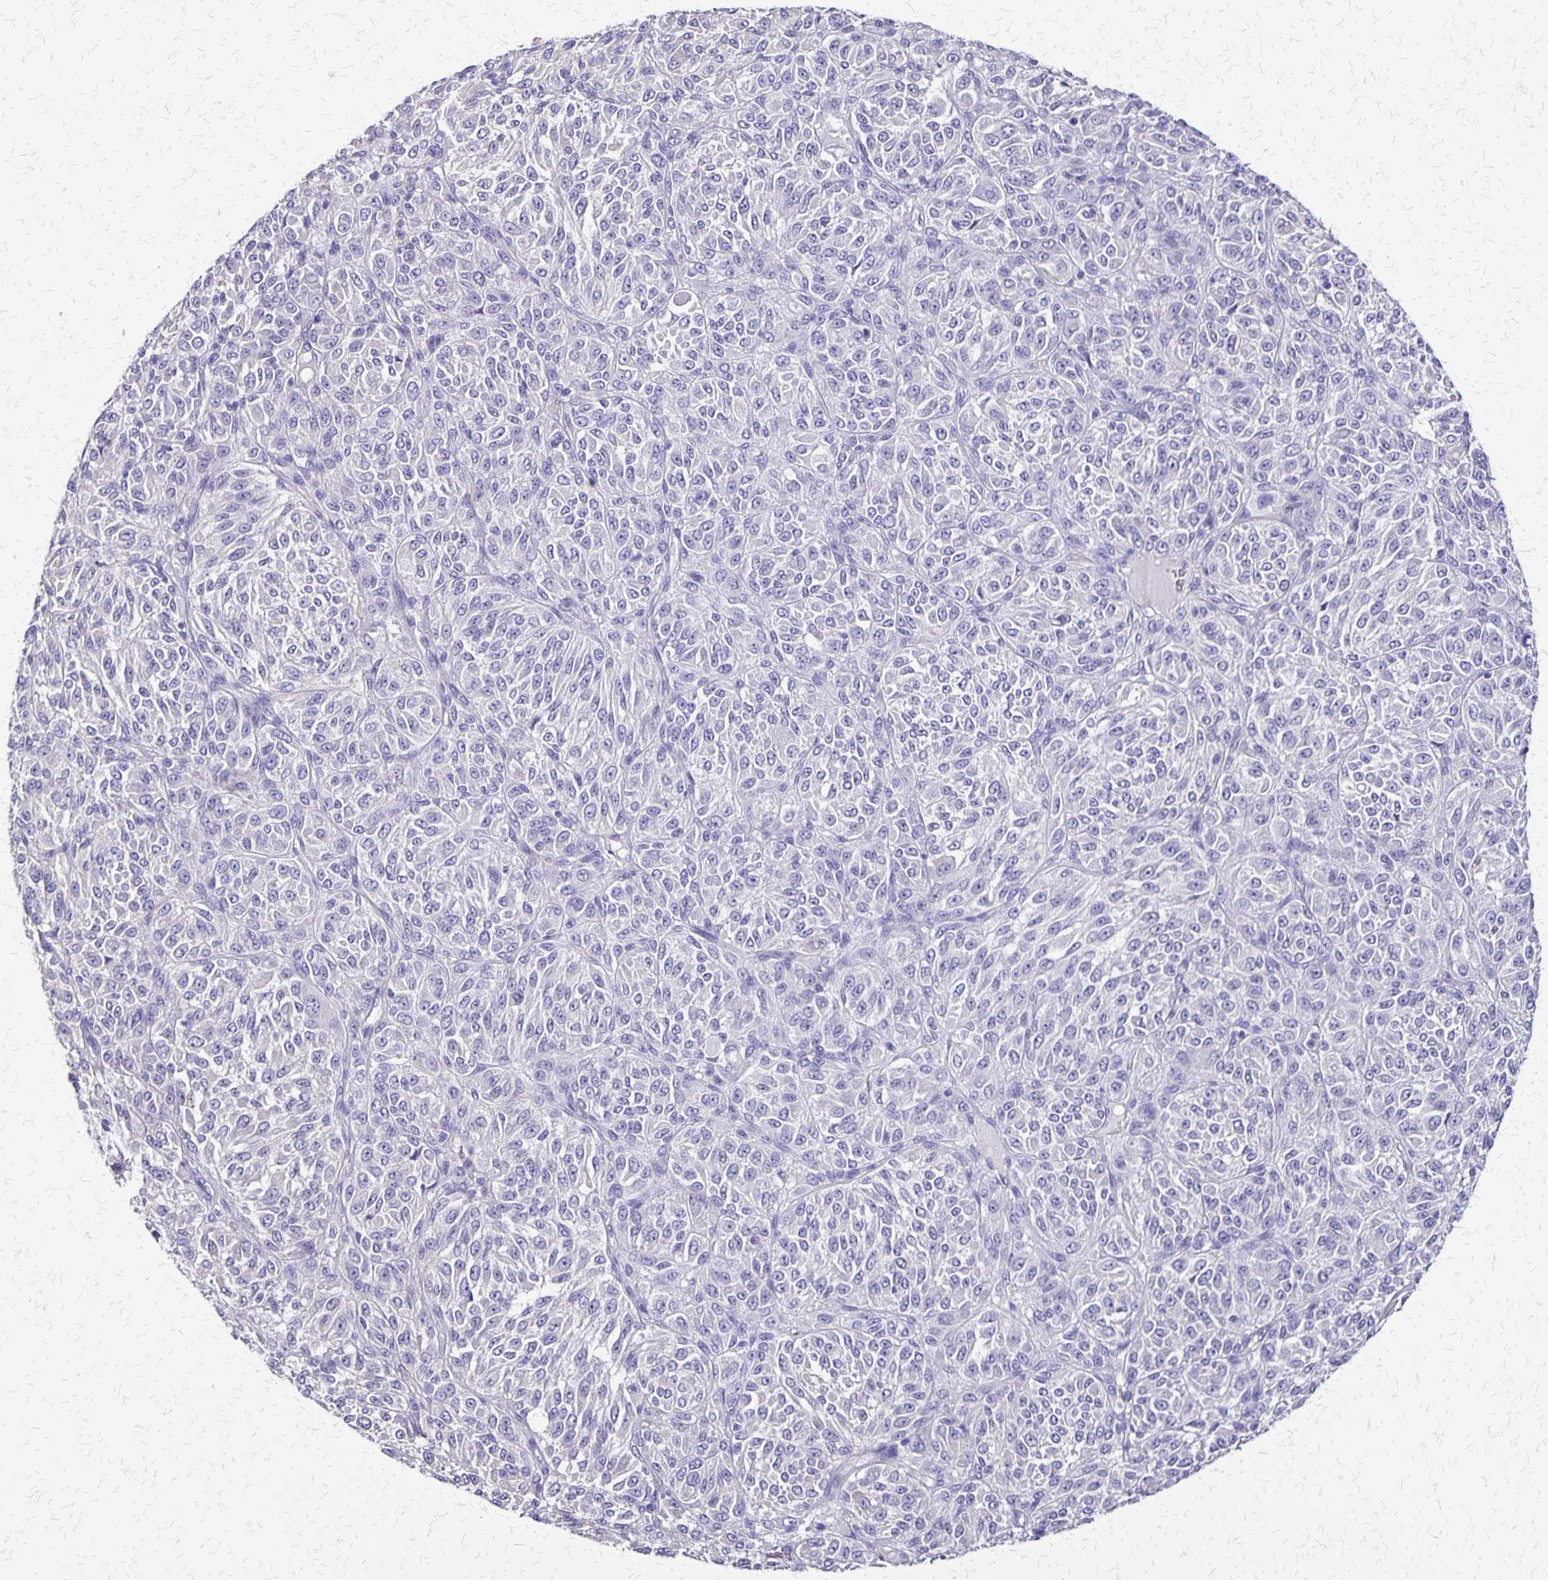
{"staining": {"intensity": "negative", "quantity": "none", "location": "none"}, "tissue": "melanoma", "cell_type": "Tumor cells", "image_type": "cancer", "snomed": [{"axis": "morphology", "description": "Malignant melanoma, Metastatic site"}, {"axis": "topography", "description": "Brain"}], "caption": "Immunohistochemistry (IHC) histopathology image of neoplastic tissue: malignant melanoma (metastatic site) stained with DAB exhibits no significant protein staining in tumor cells.", "gene": "SI", "patient": {"sex": "female", "age": 56}}